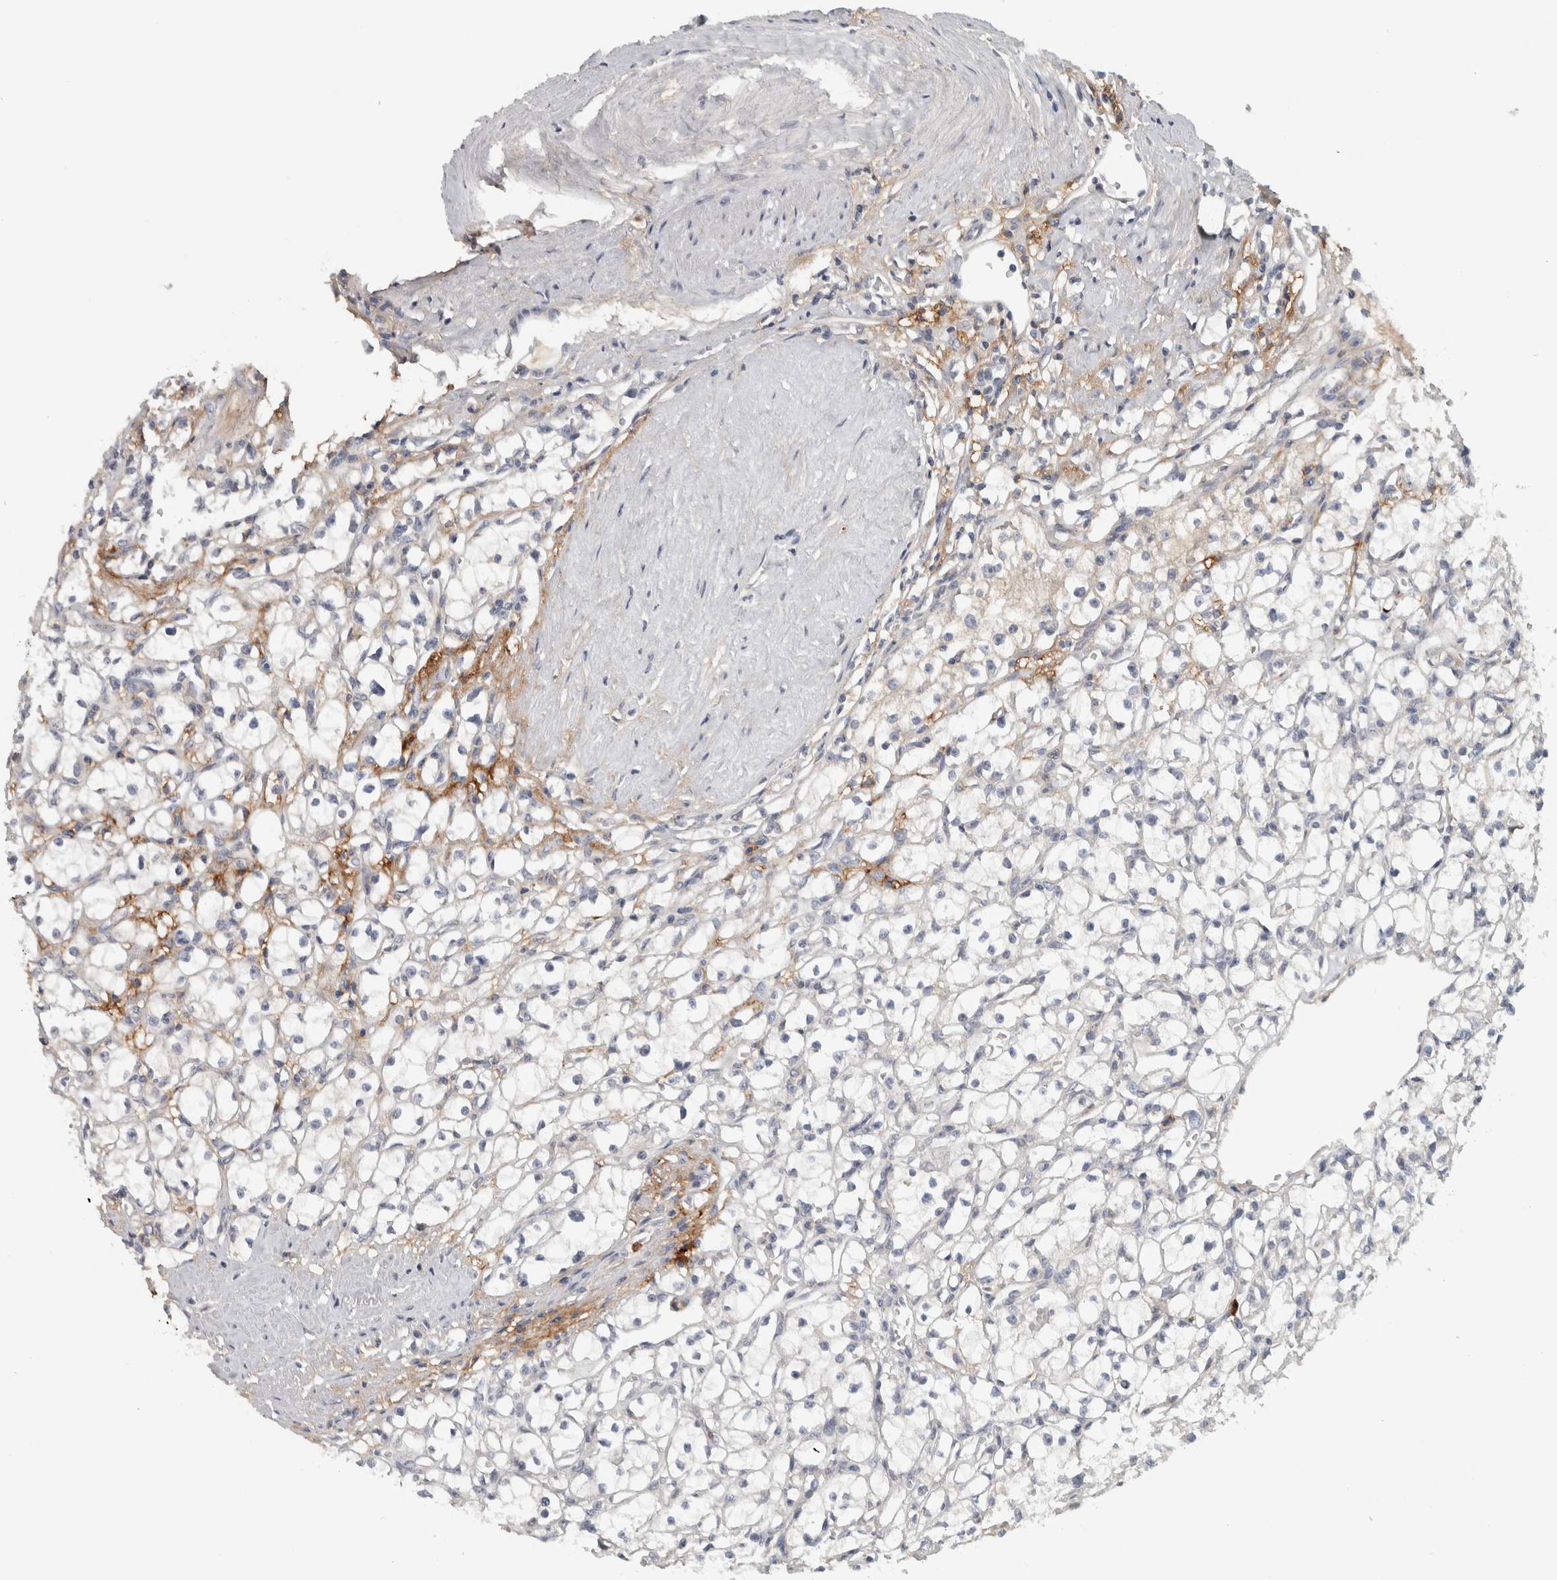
{"staining": {"intensity": "negative", "quantity": "none", "location": "none"}, "tissue": "renal cancer", "cell_type": "Tumor cells", "image_type": "cancer", "snomed": [{"axis": "morphology", "description": "Adenocarcinoma, NOS"}, {"axis": "topography", "description": "Kidney"}], "caption": "Immunohistochemistry photomicrograph of renal cancer stained for a protein (brown), which demonstrates no expression in tumor cells.", "gene": "ADPRM", "patient": {"sex": "male", "age": 56}}